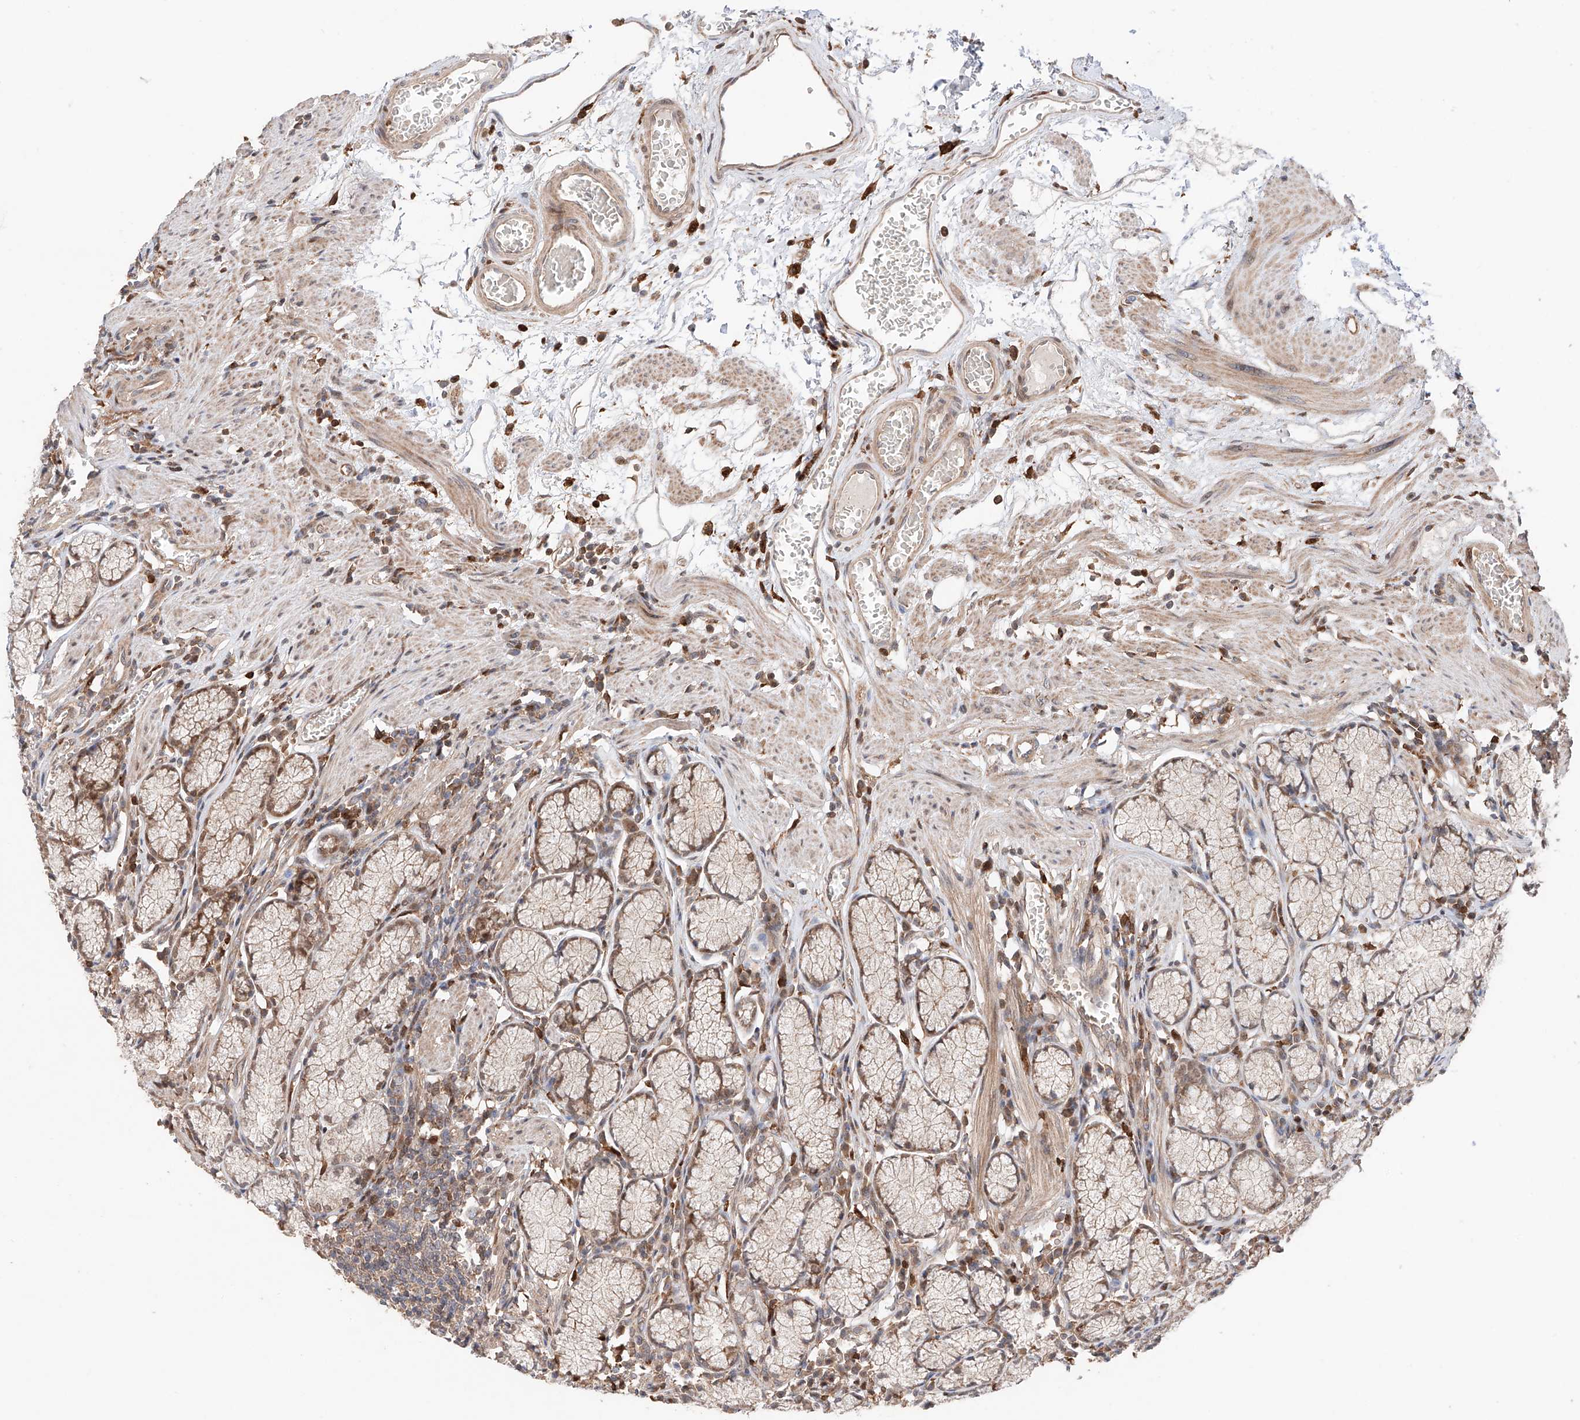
{"staining": {"intensity": "moderate", "quantity": ">75%", "location": "cytoplasmic/membranous"}, "tissue": "stomach", "cell_type": "Glandular cells", "image_type": "normal", "snomed": [{"axis": "morphology", "description": "Normal tissue, NOS"}, {"axis": "topography", "description": "Stomach"}], "caption": "Protein expression analysis of unremarkable stomach shows moderate cytoplasmic/membranous staining in approximately >75% of glandular cells.", "gene": "IGSF22", "patient": {"sex": "male", "age": 55}}